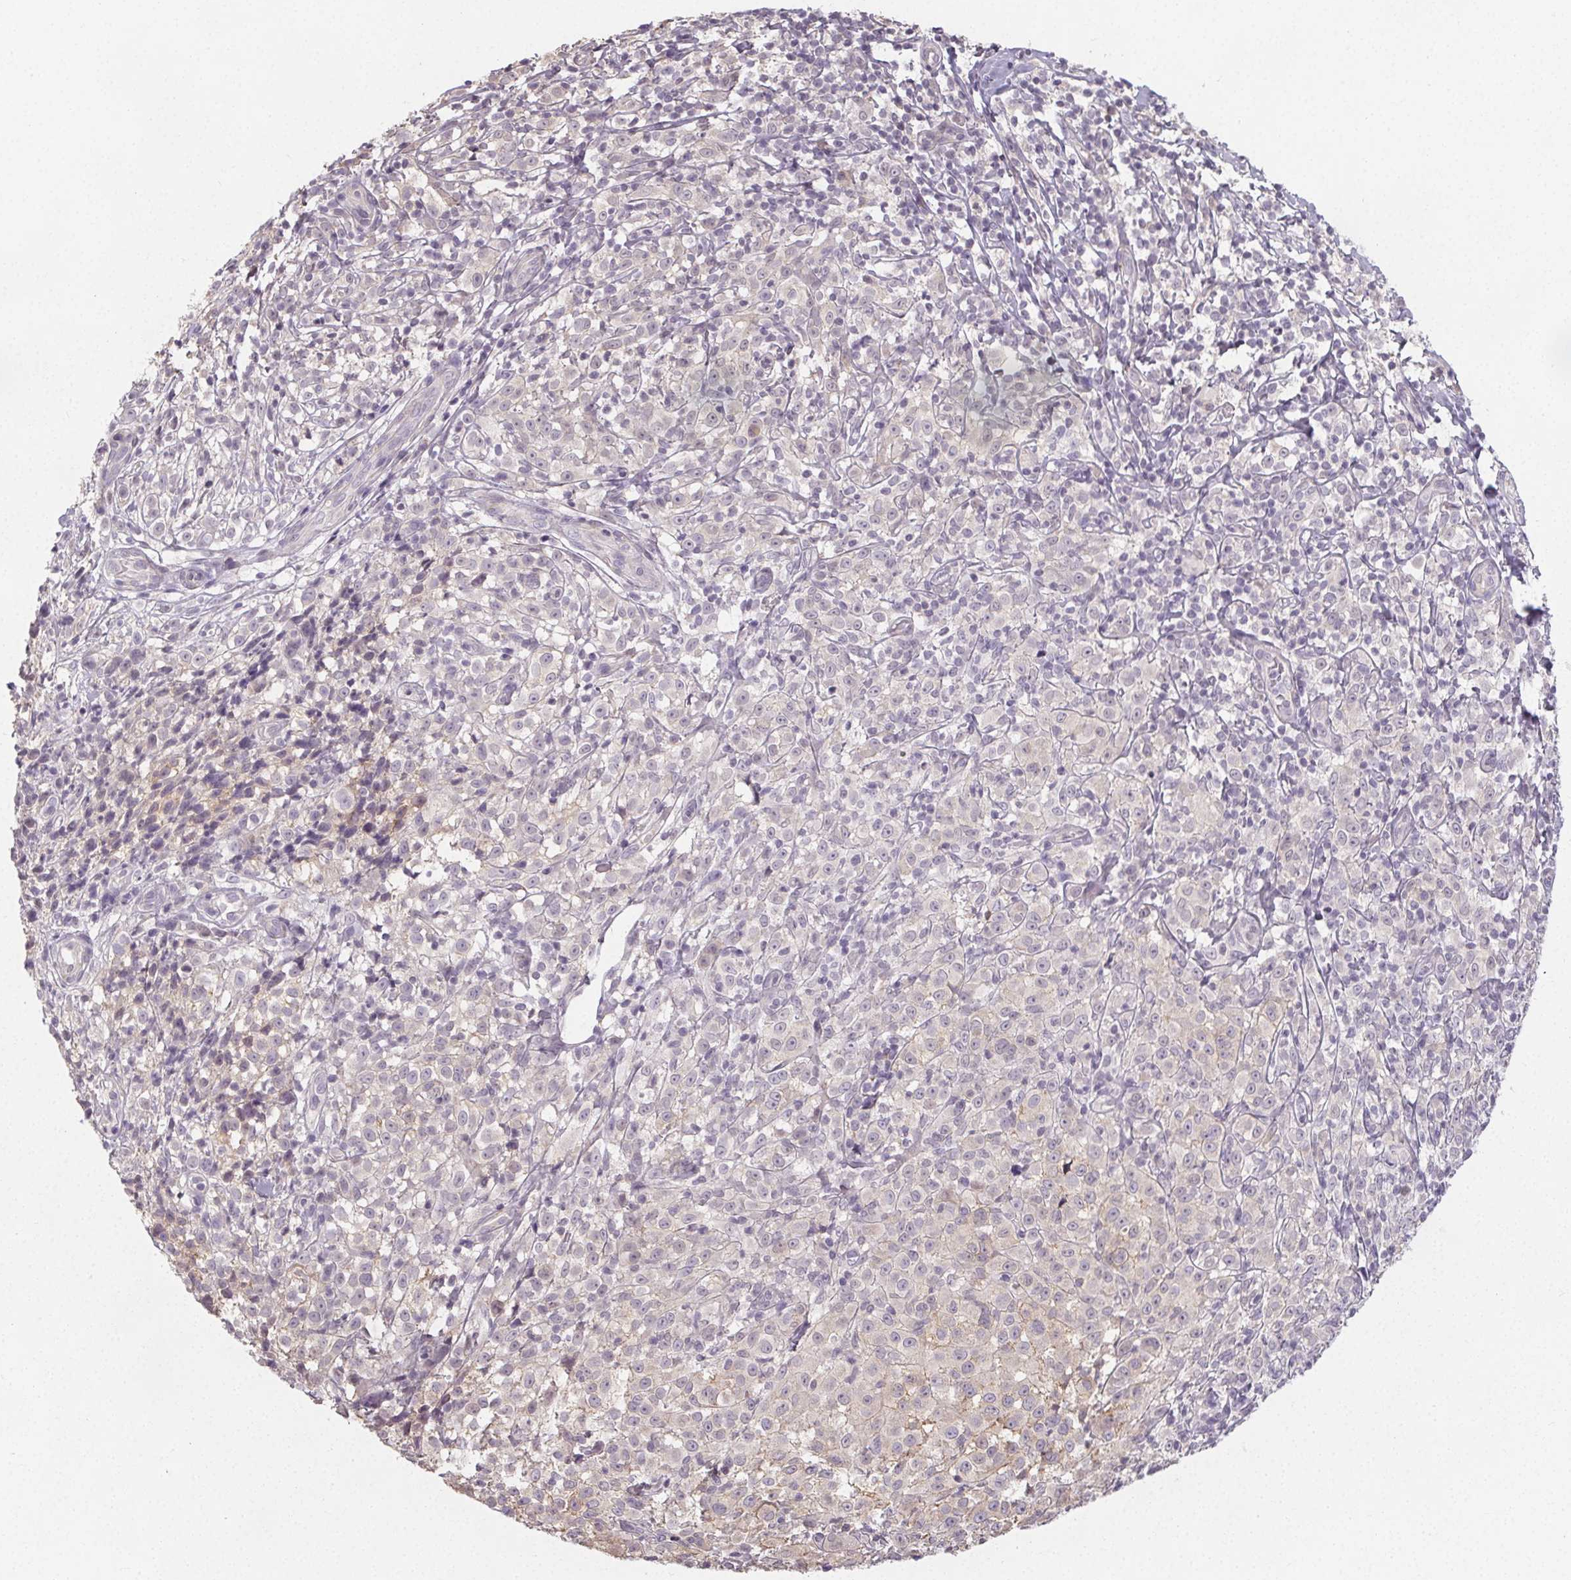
{"staining": {"intensity": "negative", "quantity": "none", "location": "none"}, "tissue": "melanoma", "cell_type": "Tumor cells", "image_type": "cancer", "snomed": [{"axis": "morphology", "description": "Malignant melanoma, NOS"}, {"axis": "topography", "description": "Skin"}], "caption": "This histopathology image is of malignant melanoma stained with IHC to label a protein in brown with the nuclei are counter-stained blue. There is no staining in tumor cells.", "gene": "SLC26A2", "patient": {"sex": "male", "age": 85}}